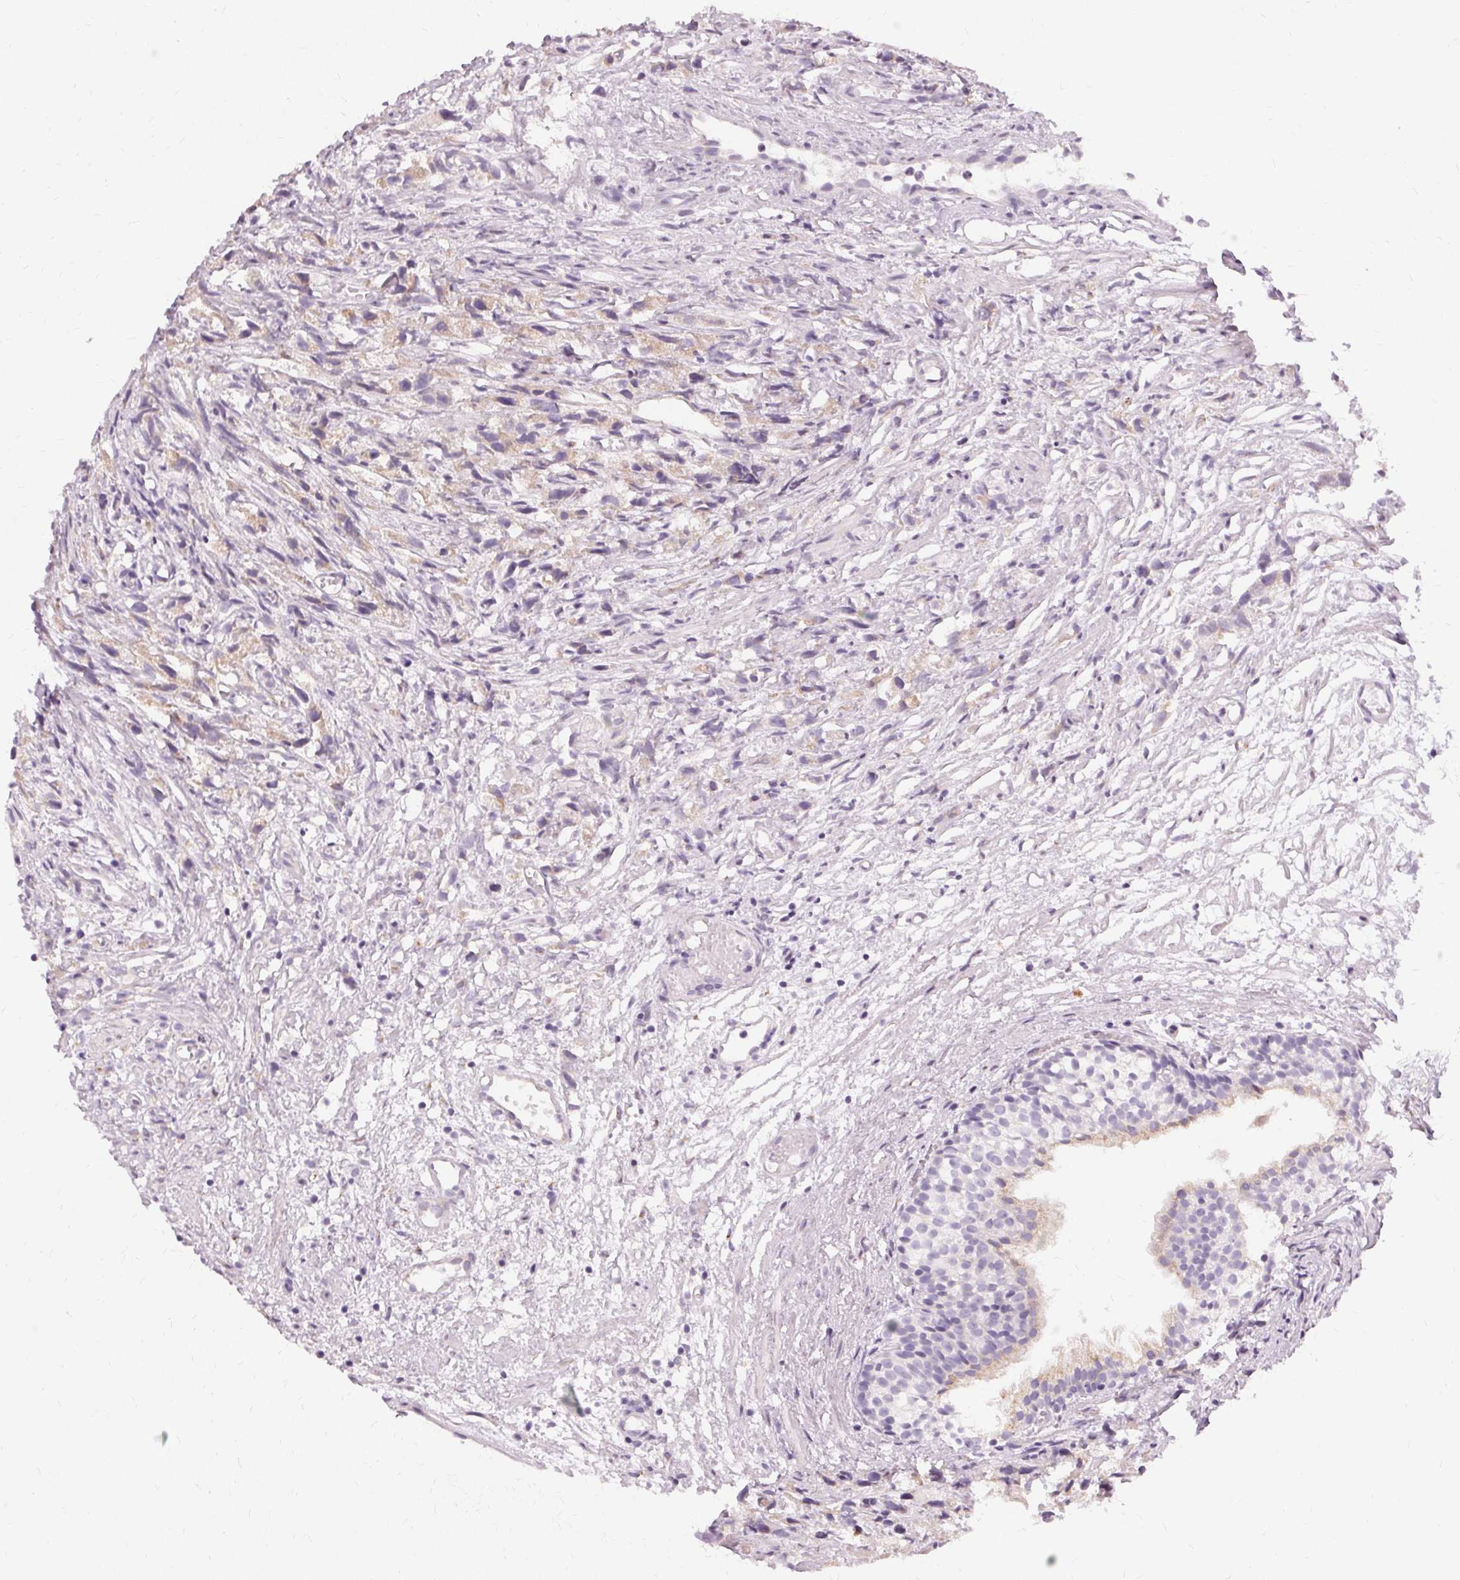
{"staining": {"intensity": "negative", "quantity": "none", "location": "none"}, "tissue": "prostate cancer", "cell_type": "Tumor cells", "image_type": "cancer", "snomed": [{"axis": "morphology", "description": "Adenocarcinoma, High grade"}, {"axis": "topography", "description": "Prostate"}], "caption": "This micrograph is of prostate cancer stained with immunohistochemistry to label a protein in brown with the nuclei are counter-stained blue. There is no expression in tumor cells.", "gene": "FCRL3", "patient": {"sex": "male", "age": 75}}